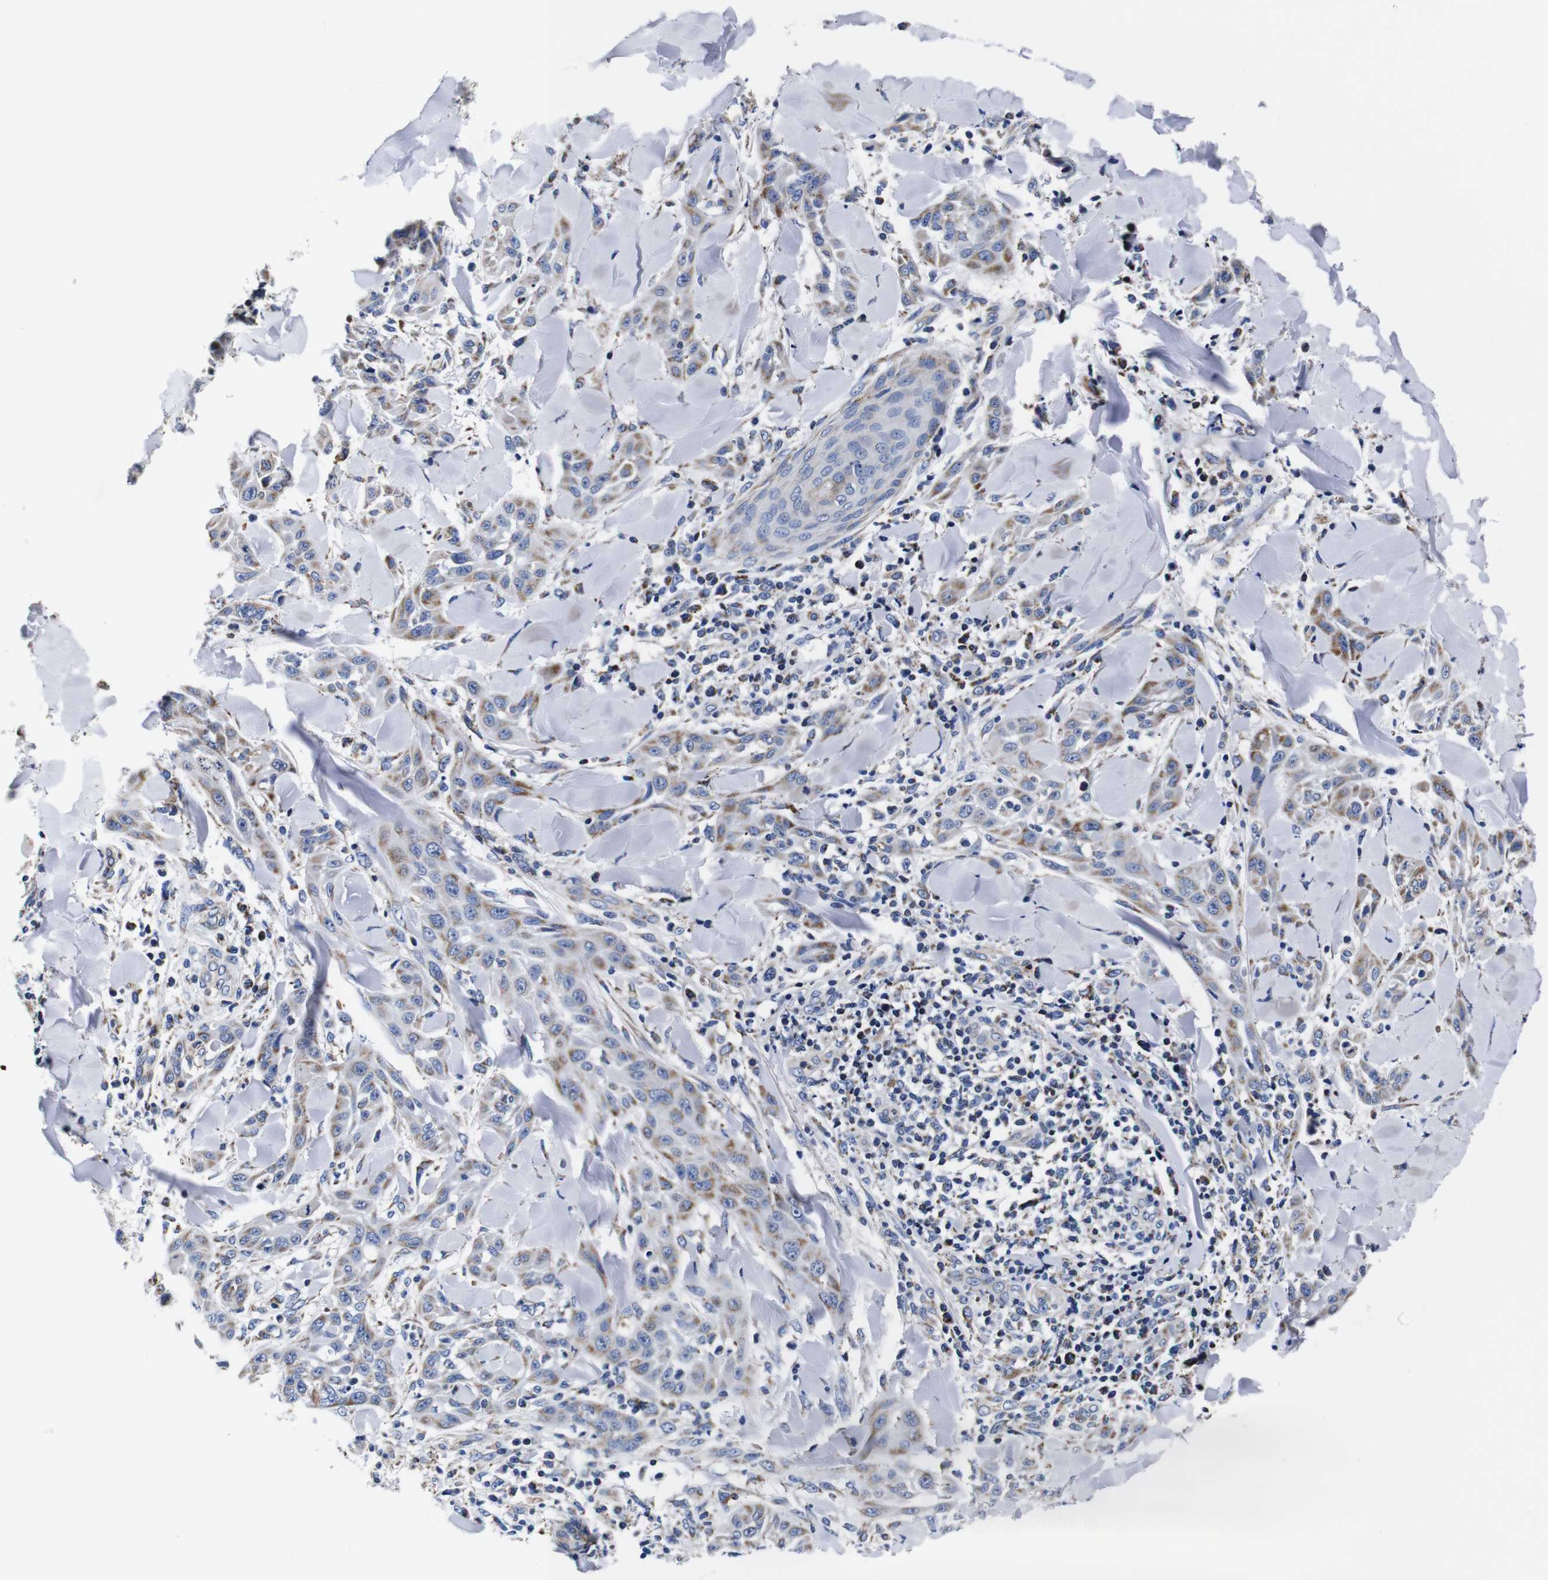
{"staining": {"intensity": "moderate", "quantity": "<25%", "location": "cytoplasmic/membranous"}, "tissue": "skin cancer", "cell_type": "Tumor cells", "image_type": "cancer", "snomed": [{"axis": "morphology", "description": "Squamous cell carcinoma, NOS"}, {"axis": "topography", "description": "Skin"}], "caption": "Skin cancer was stained to show a protein in brown. There is low levels of moderate cytoplasmic/membranous expression in about <25% of tumor cells. (DAB (3,3'-diaminobenzidine) IHC with brightfield microscopy, high magnification).", "gene": "FKBP9", "patient": {"sex": "male", "age": 24}}